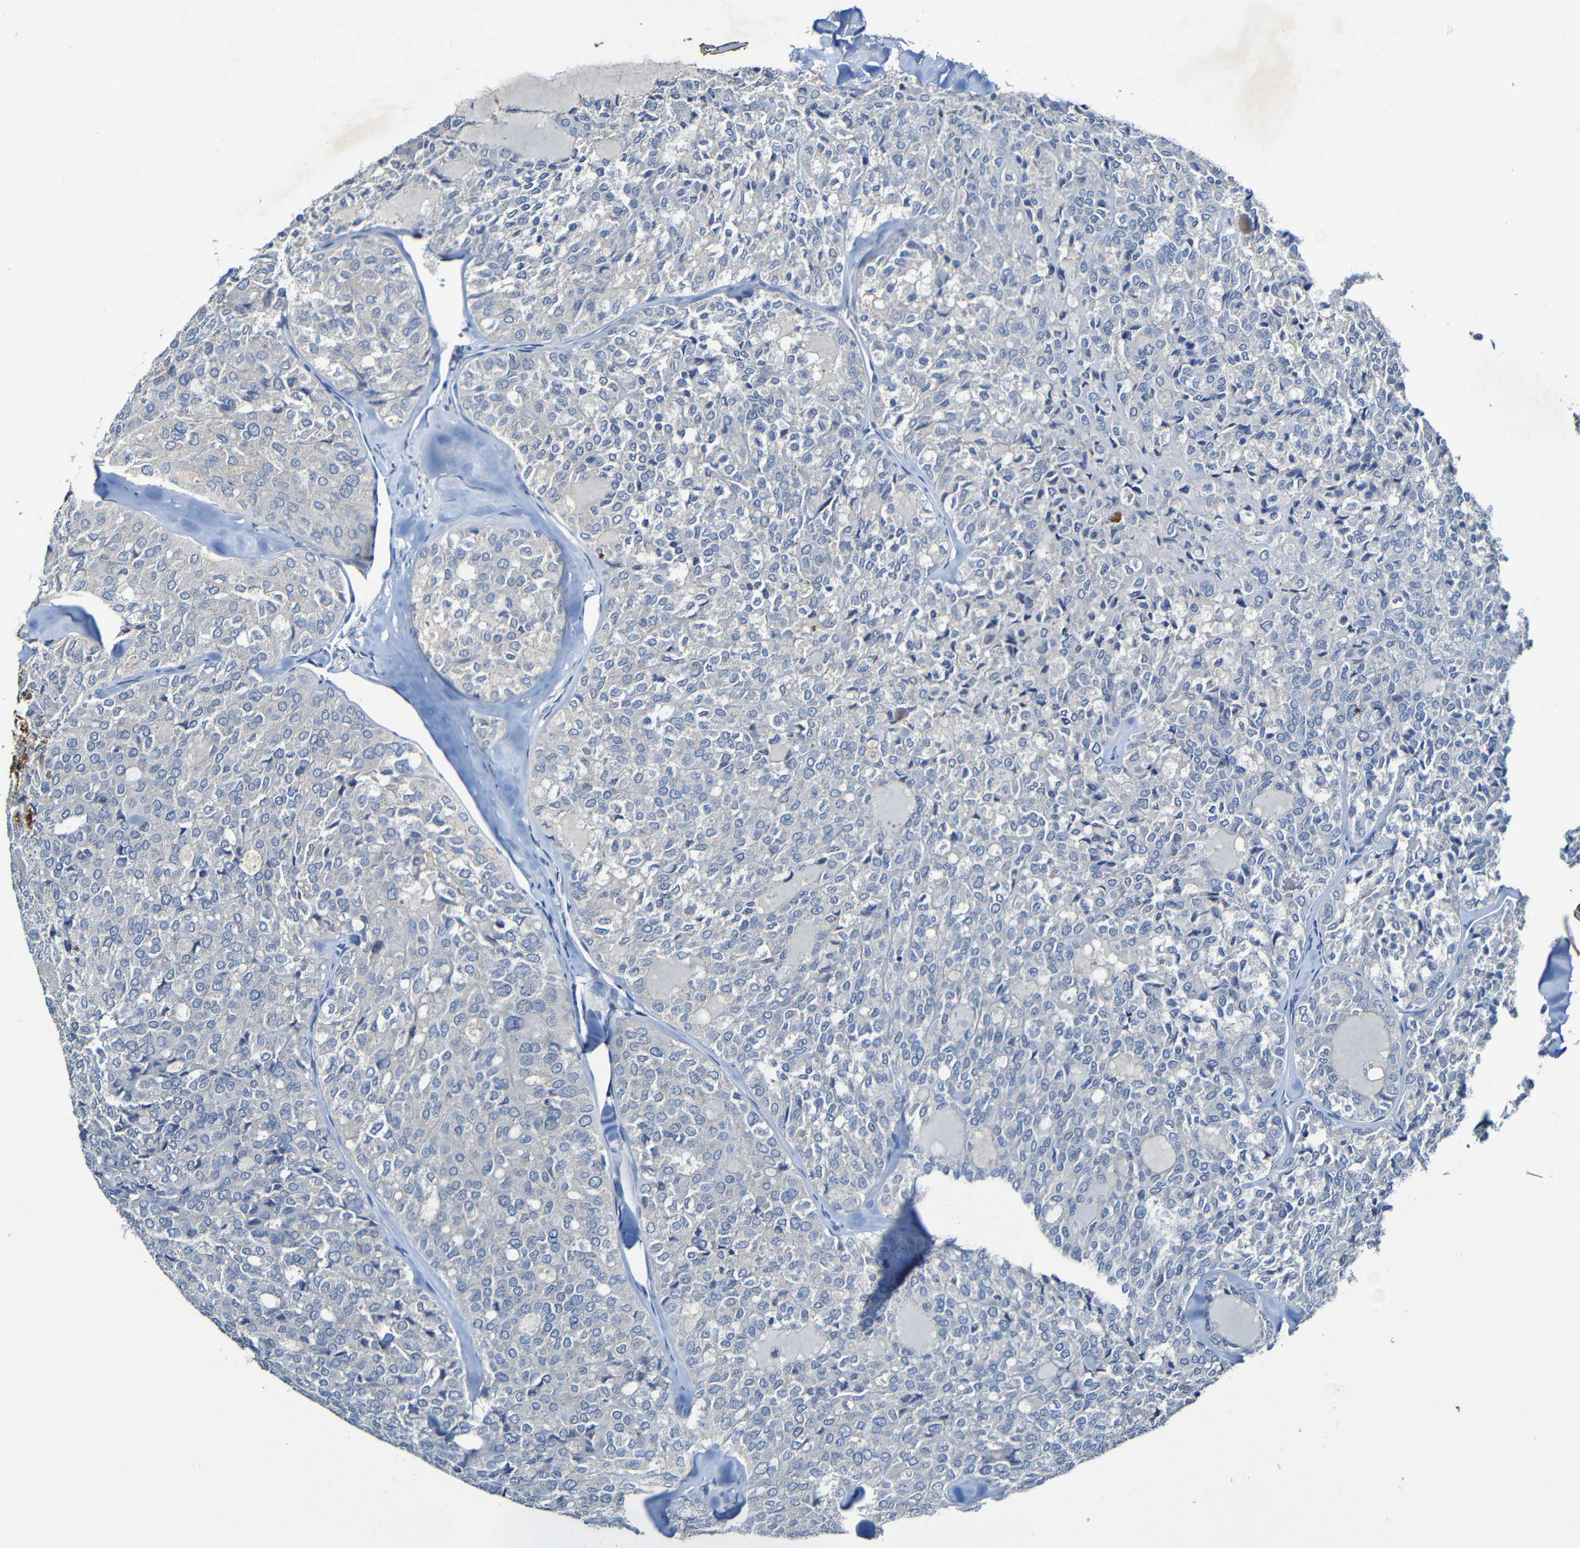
{"staining": {"intensity": "negative", "quantity": "none", "location": "none"}, "tissue": "thyroid cancer", "cell_type": "Tumor cells", "image_type": "cancer", "snomed": [{"axis": "morphology", "description": "Follicular adenoma carcinoma, NOS"}, {"axis": "topography", "description": "Thyroid gland"}], "caption": "The IHC micrograph has no significant expression in tumor cells of follicular adenoma carcinoma (thyroid) tissue.", "gene": "LRRC70", "patient": {"sex": "male", "age": 75}}